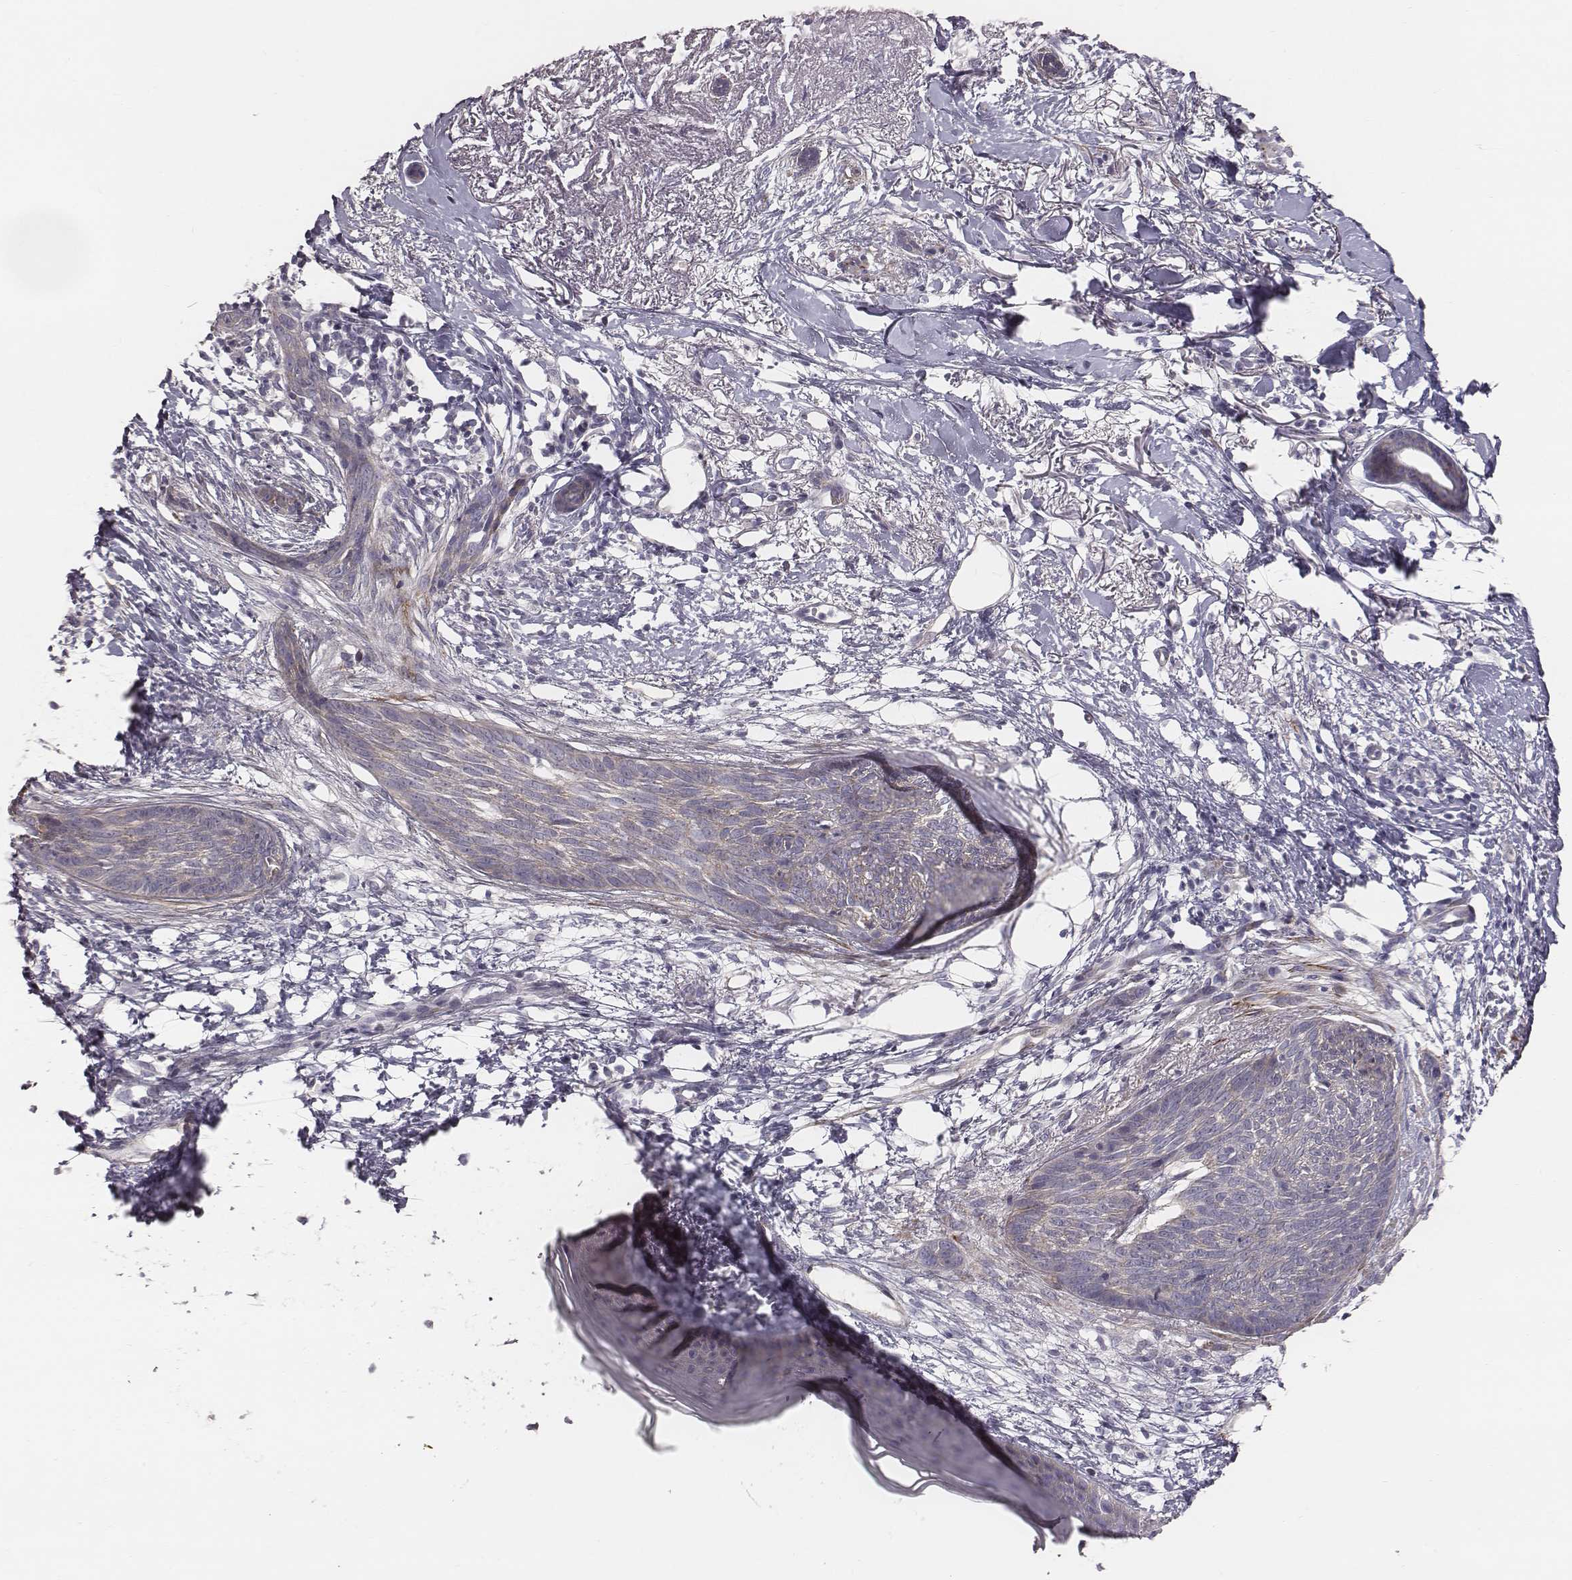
{"staining": {"intensity": "negative", "quantity": "none", "location": "none"}, "tissue": "skin cancer", "cell_type": "Tumor cells", "image_type": "cancer", "snomed": [{"axis": "morphology", "description": "Normal tissue, NOS"}, {"axis": "morphology", "description": "Basal cell carcinoma"}, {"axis": "topography", "description": "Skin"}], "caption": "An image of skin cancer stained for a protein demonstrates no brown staining in tumor cells.", "gene": "PRKCZ", "patient": {"sex": "male", "age": 84}}